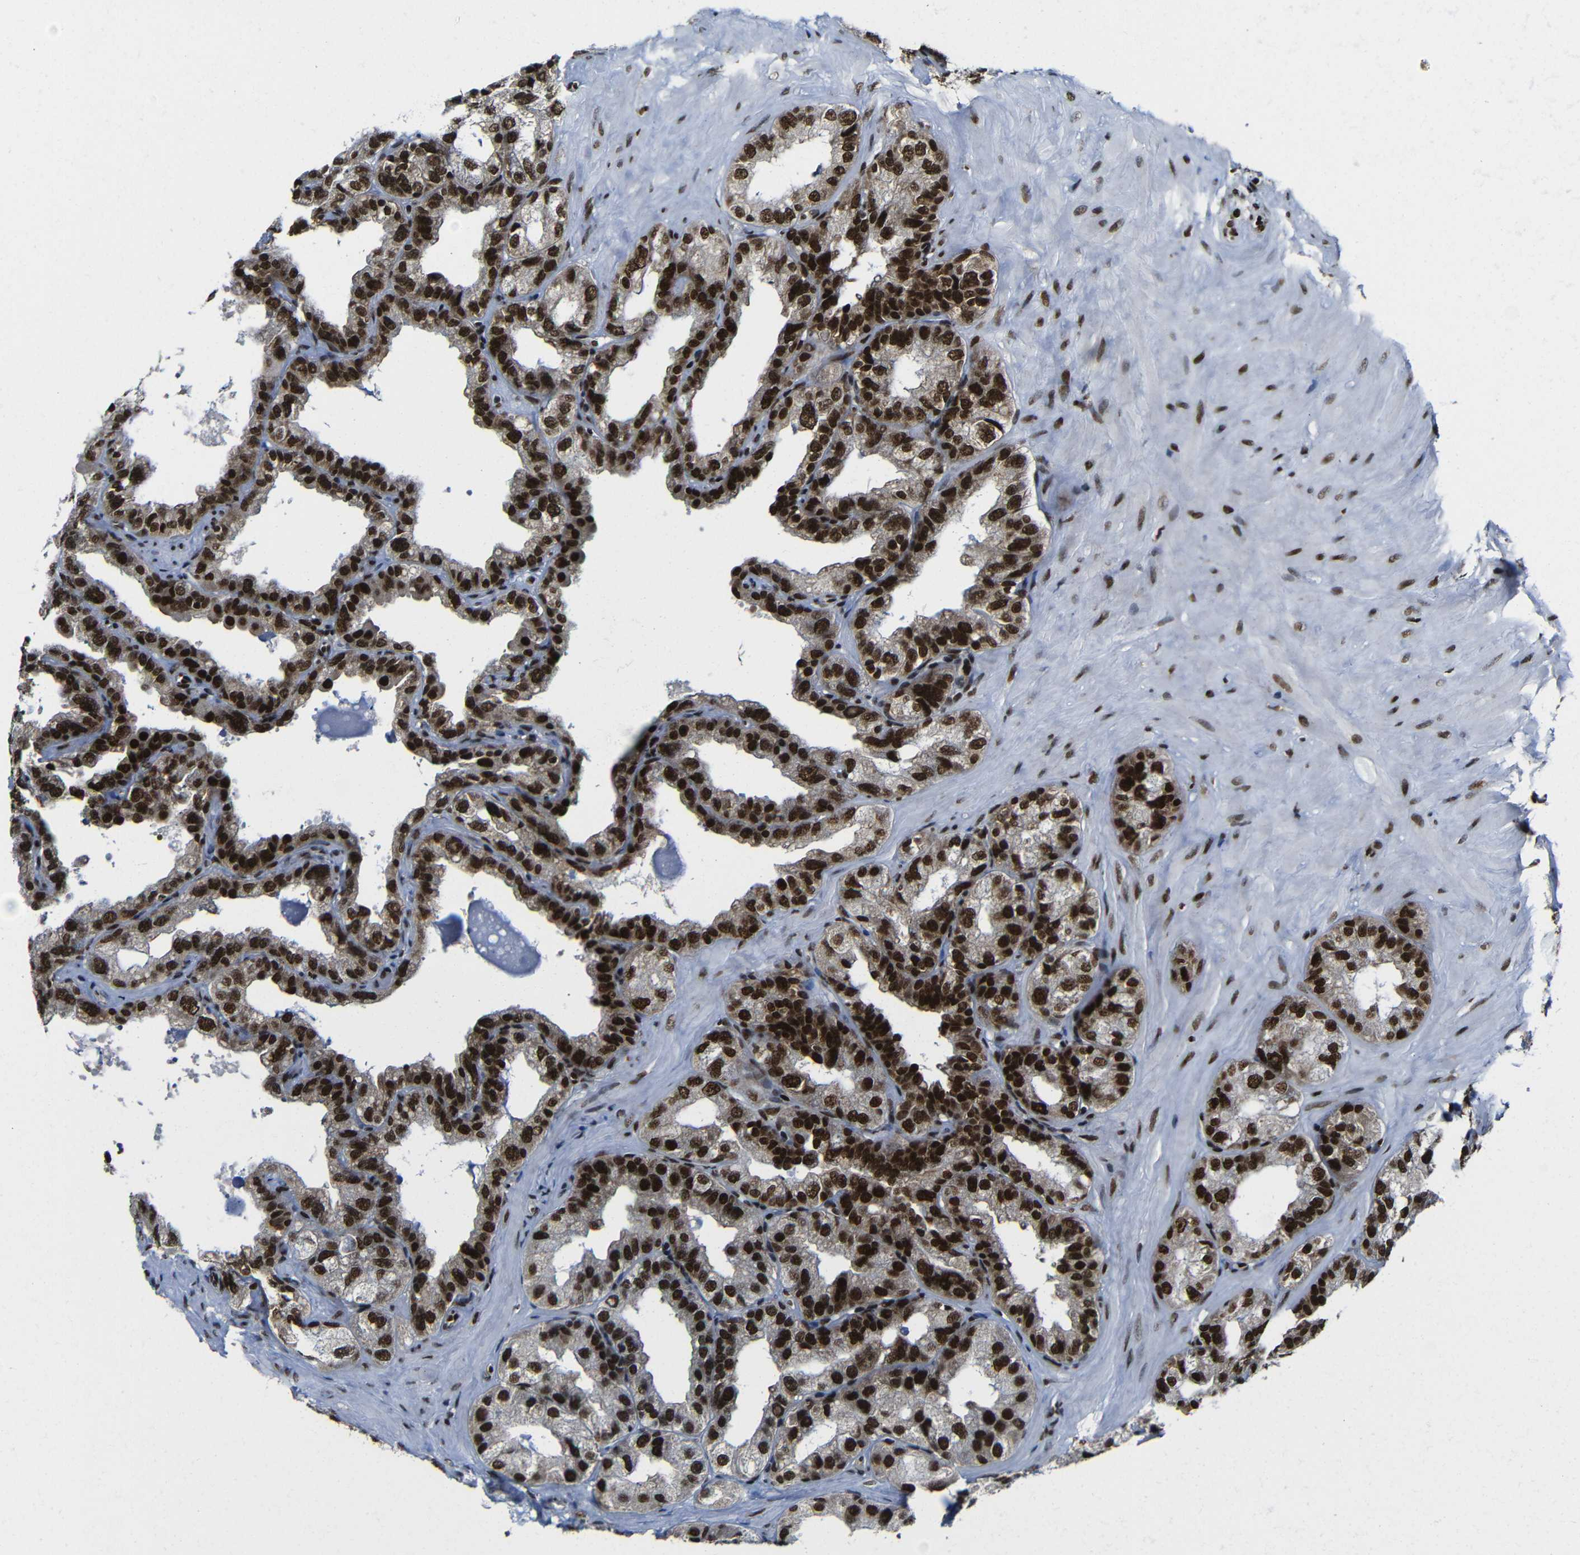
{"staining": {"intensity": "strong", "quantity": ">75%", "location": "nuclear"}, "tissue": "seminal vesicle", "cell_type": "Glandular cells", "image_type": "normal", "snomed": [{"axis": "morphology", "description": "Normal tissue, NOS"}, {"axis": "topography", "description": "Seminal veicle"}], "caption": "Immunohistochemical staining of benign human seminal vesicle displays >75% levels of strong nuclear protein staining in approximately >75% of glandular cells. (DAB = brown stain, brightfield microscopy at high magnification).", "gene": "PTBP1", "patient": {"sex": "male", "age": 68}}